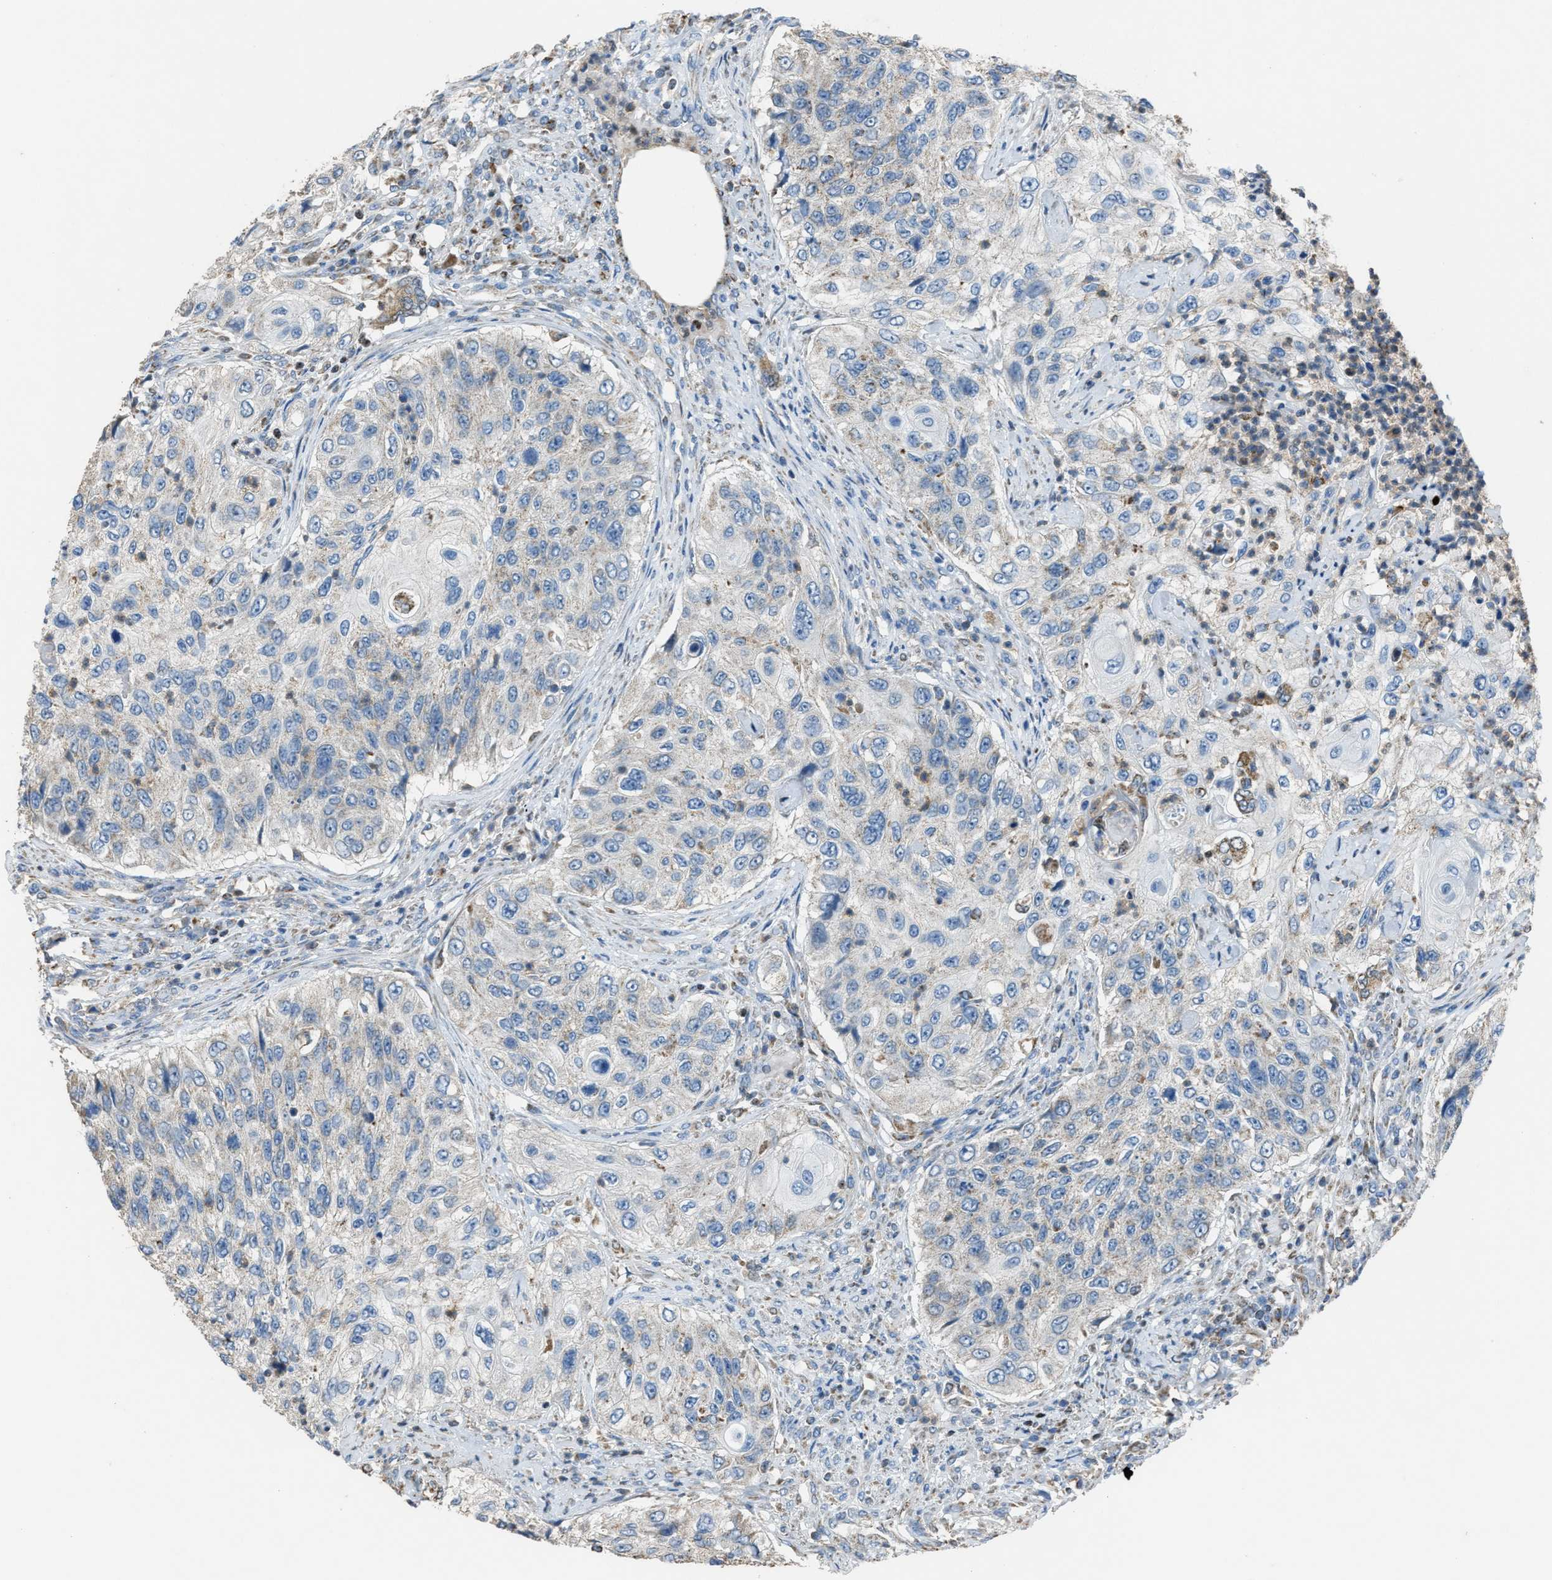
{"staining": {"intensity": "negative", "quantity": "none", "location": "none"}, "tissue": "urothelial cancer", "cell_type": "Tumor cells", "image_type": "cancer", "snomed": [{"axis": "morphology", "description": "Urothelial carcinoma, High grade"}, {"axis": "topography", "description": "Urinary bladder"}], "caption": "Protein analysis of urothelial carcinoma (high-grade) demonstrates no significant staining in tumor cells.", "gene": "SLC25A11", "patient": {"sex": "female", "age": 60}}